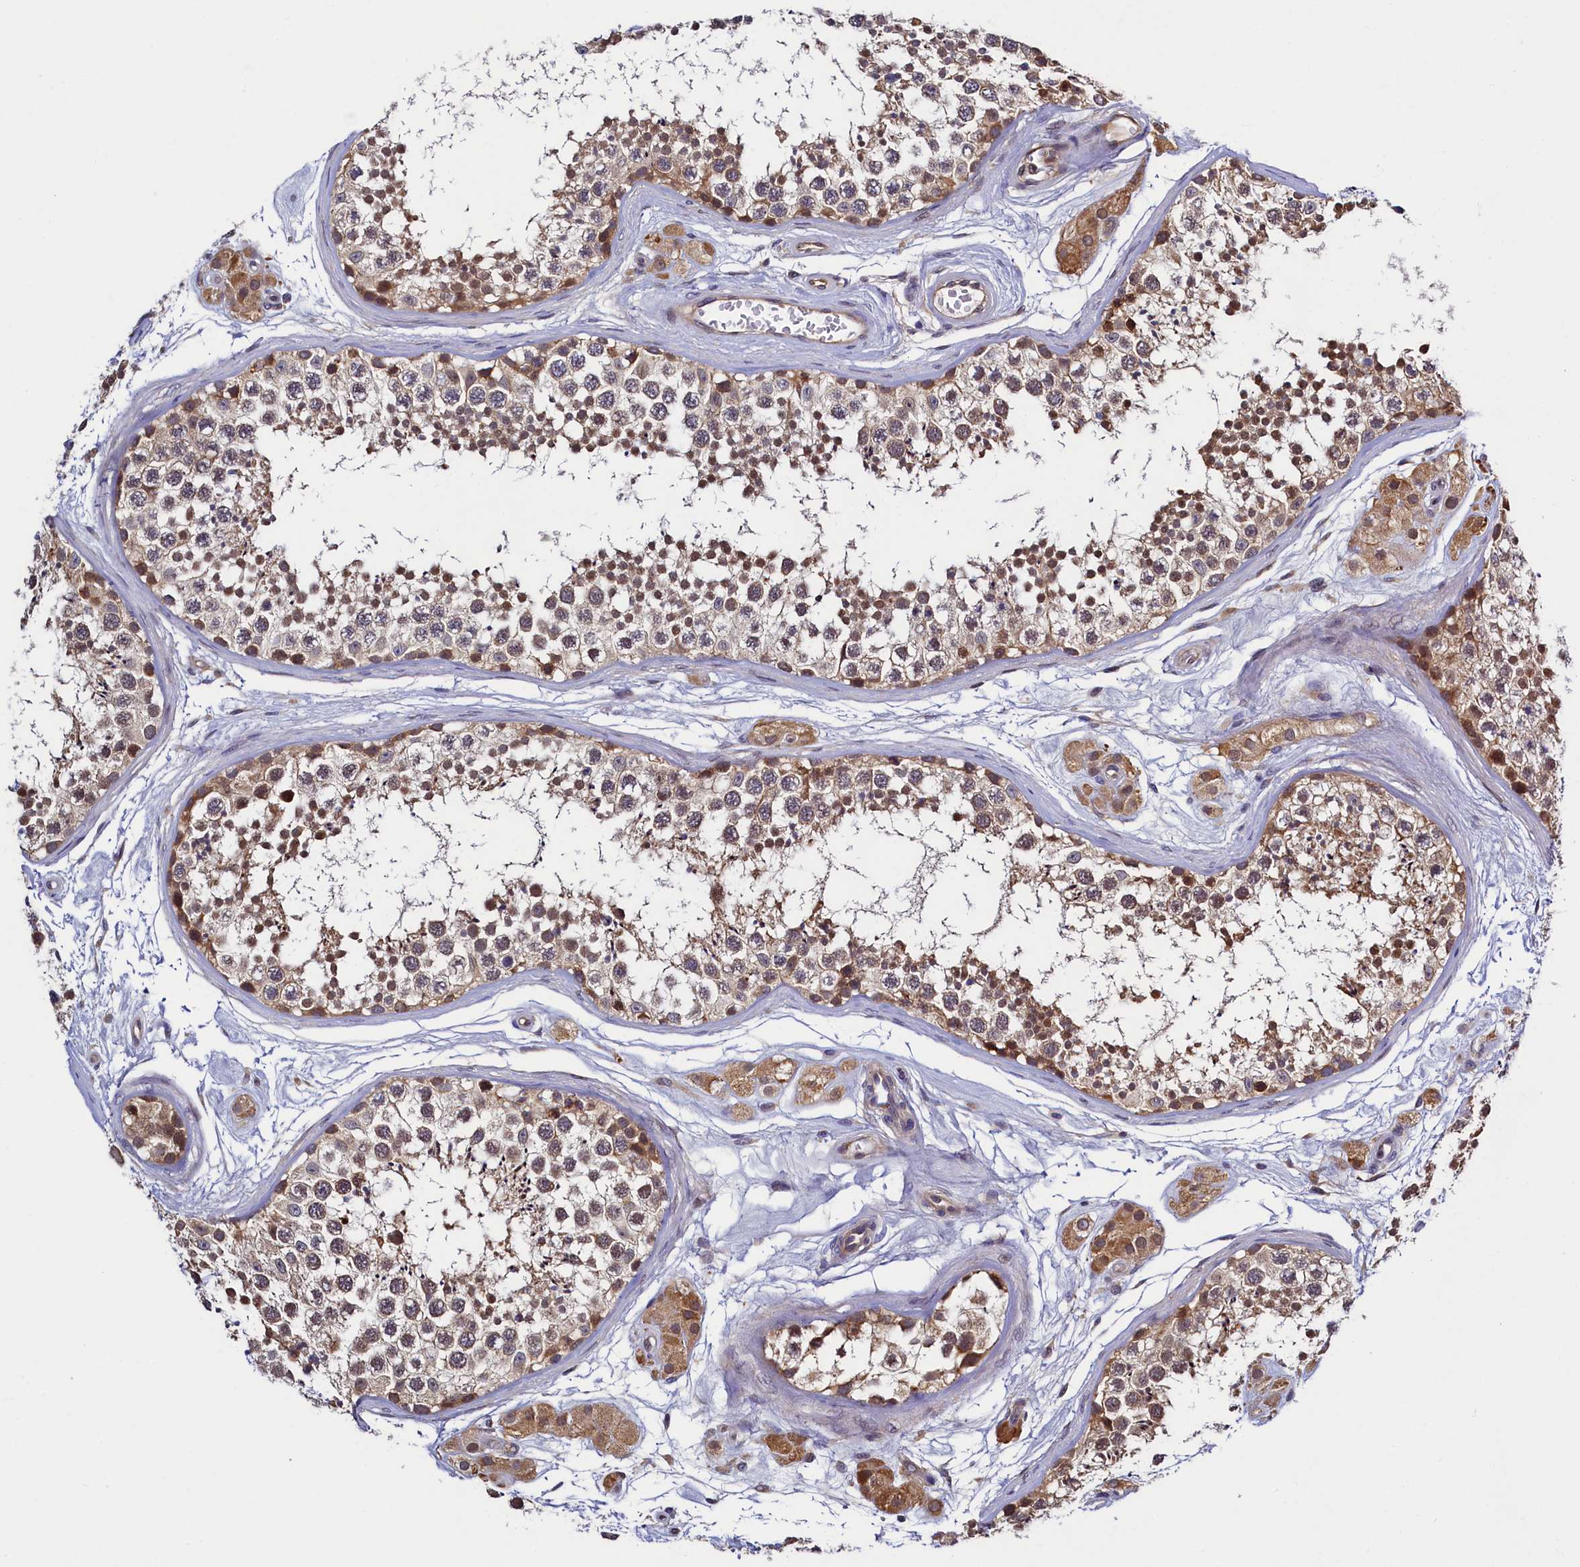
{"staining": {"intensity": "moderate", "quantity": ">75%", "location": "cytoplasmic/membranous"}, "tissue": "testis", "cell_type": "Cells in seminiferous ducts", "image_type": "normal", "snomed": [{"axis": "morphology", "description": "Normal tissue, NOS"}, {"axis": "topography", "description": "Testis"}], "caption": "Immunohistochemistry (IHC) (DAB) staining of normal testis demonstrates moderate cytoplasmic/membranous protein expression in about >75% of cells in seminiferous ducts. Using DAB (brown) and hematoxylin (blue) stains, captured at high magnification using brightfield microscopy.", "gene": "SLC16A14", "patient": {"sex": "male", "age": 56}}